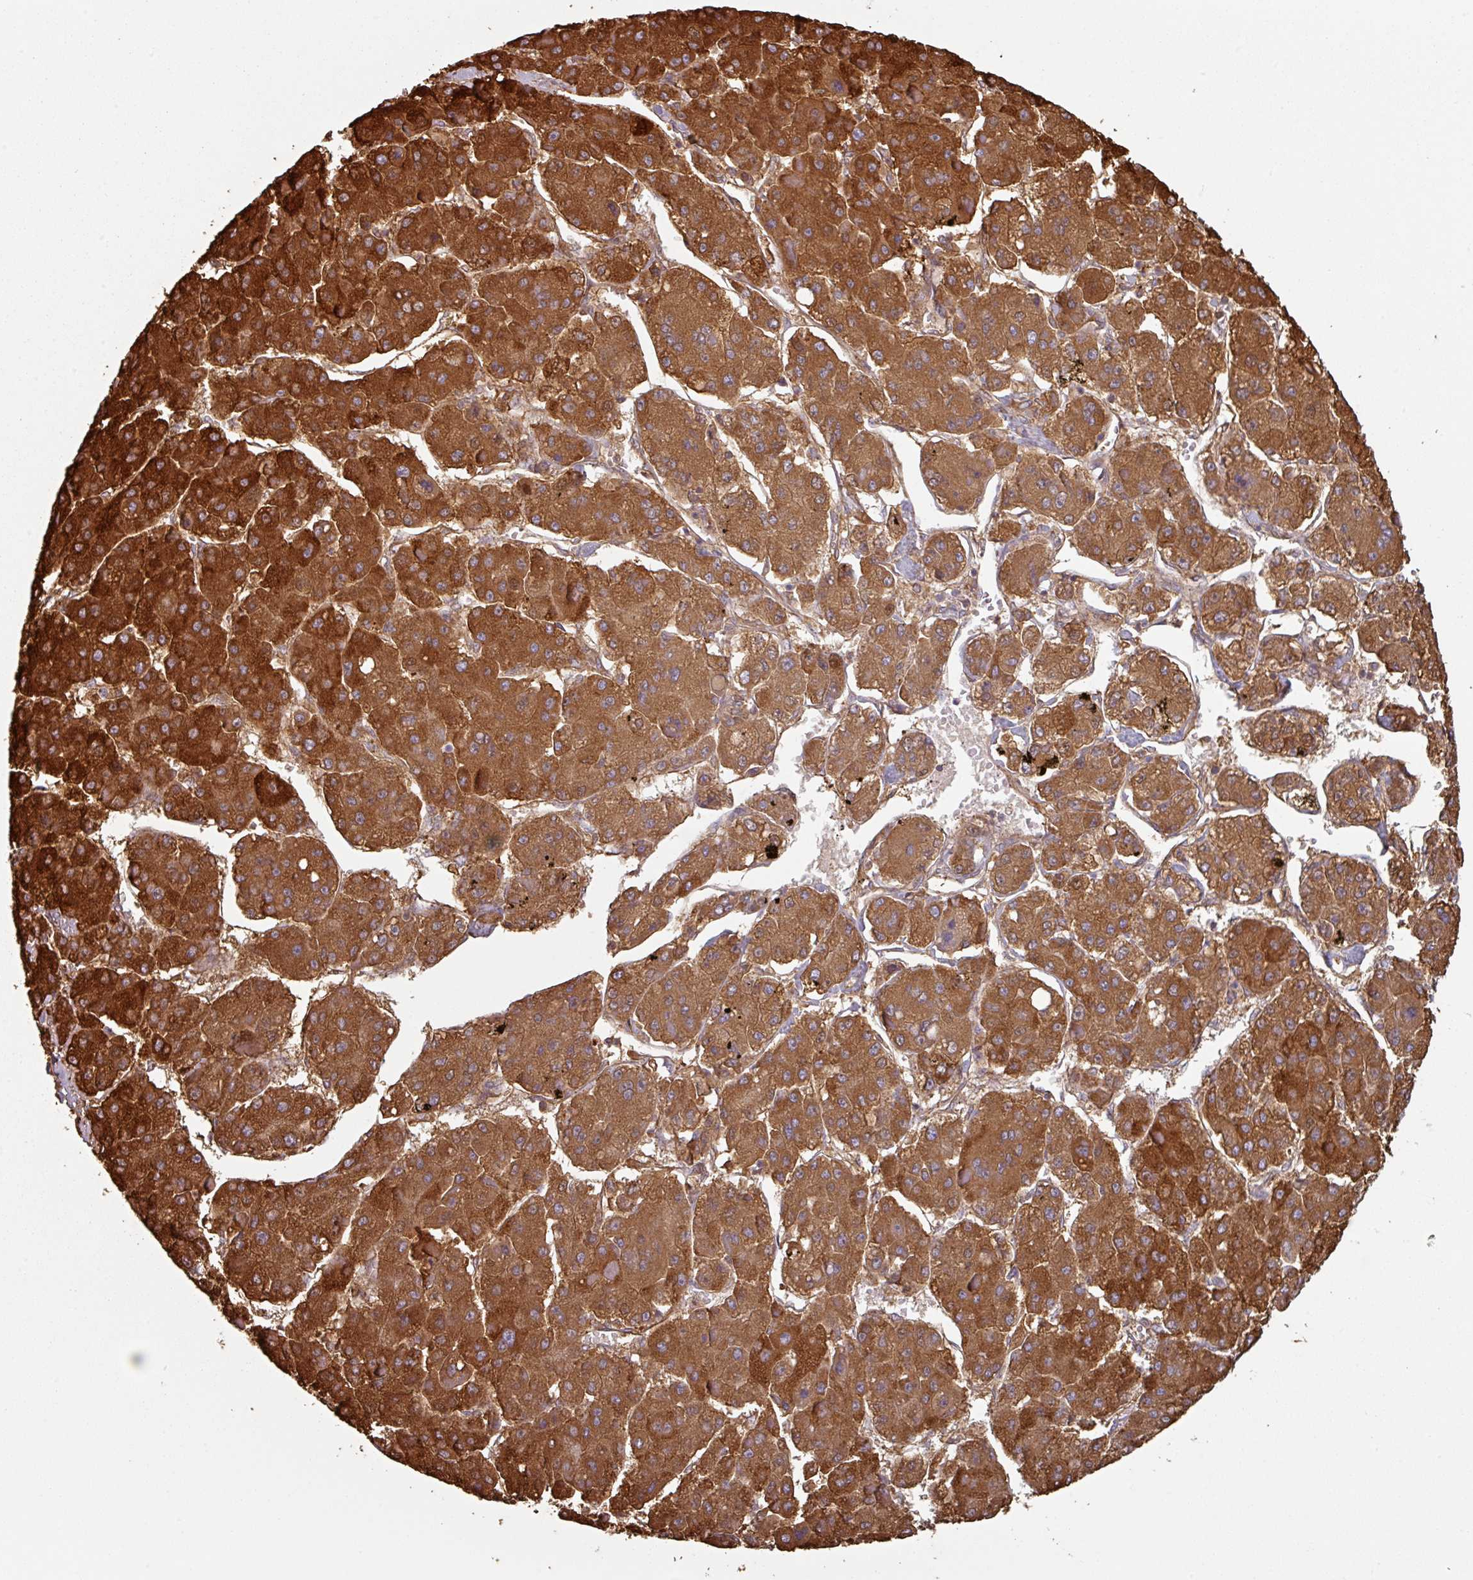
{"staining": {"intensity": "strong", "quantity": ">75%", "location": "cytoplasmic/membranous"}, "tissue": "liver cancer", "cell_type": "Tumor cells", "image_type": "cancer", "snomed": [{"axis": "morphology", "description": "Carcinoma, Hepatocellular, NOS"}, {"axis": "topography", "description": "Liver"}], "caption": "Liver cancer stained for a protein (brown) shows strong cytoplasmic/membranous positive staining in about >75% of tumor cells.", "gene": "GSTA4", "patient": {"sex": "female", "age": 73}}